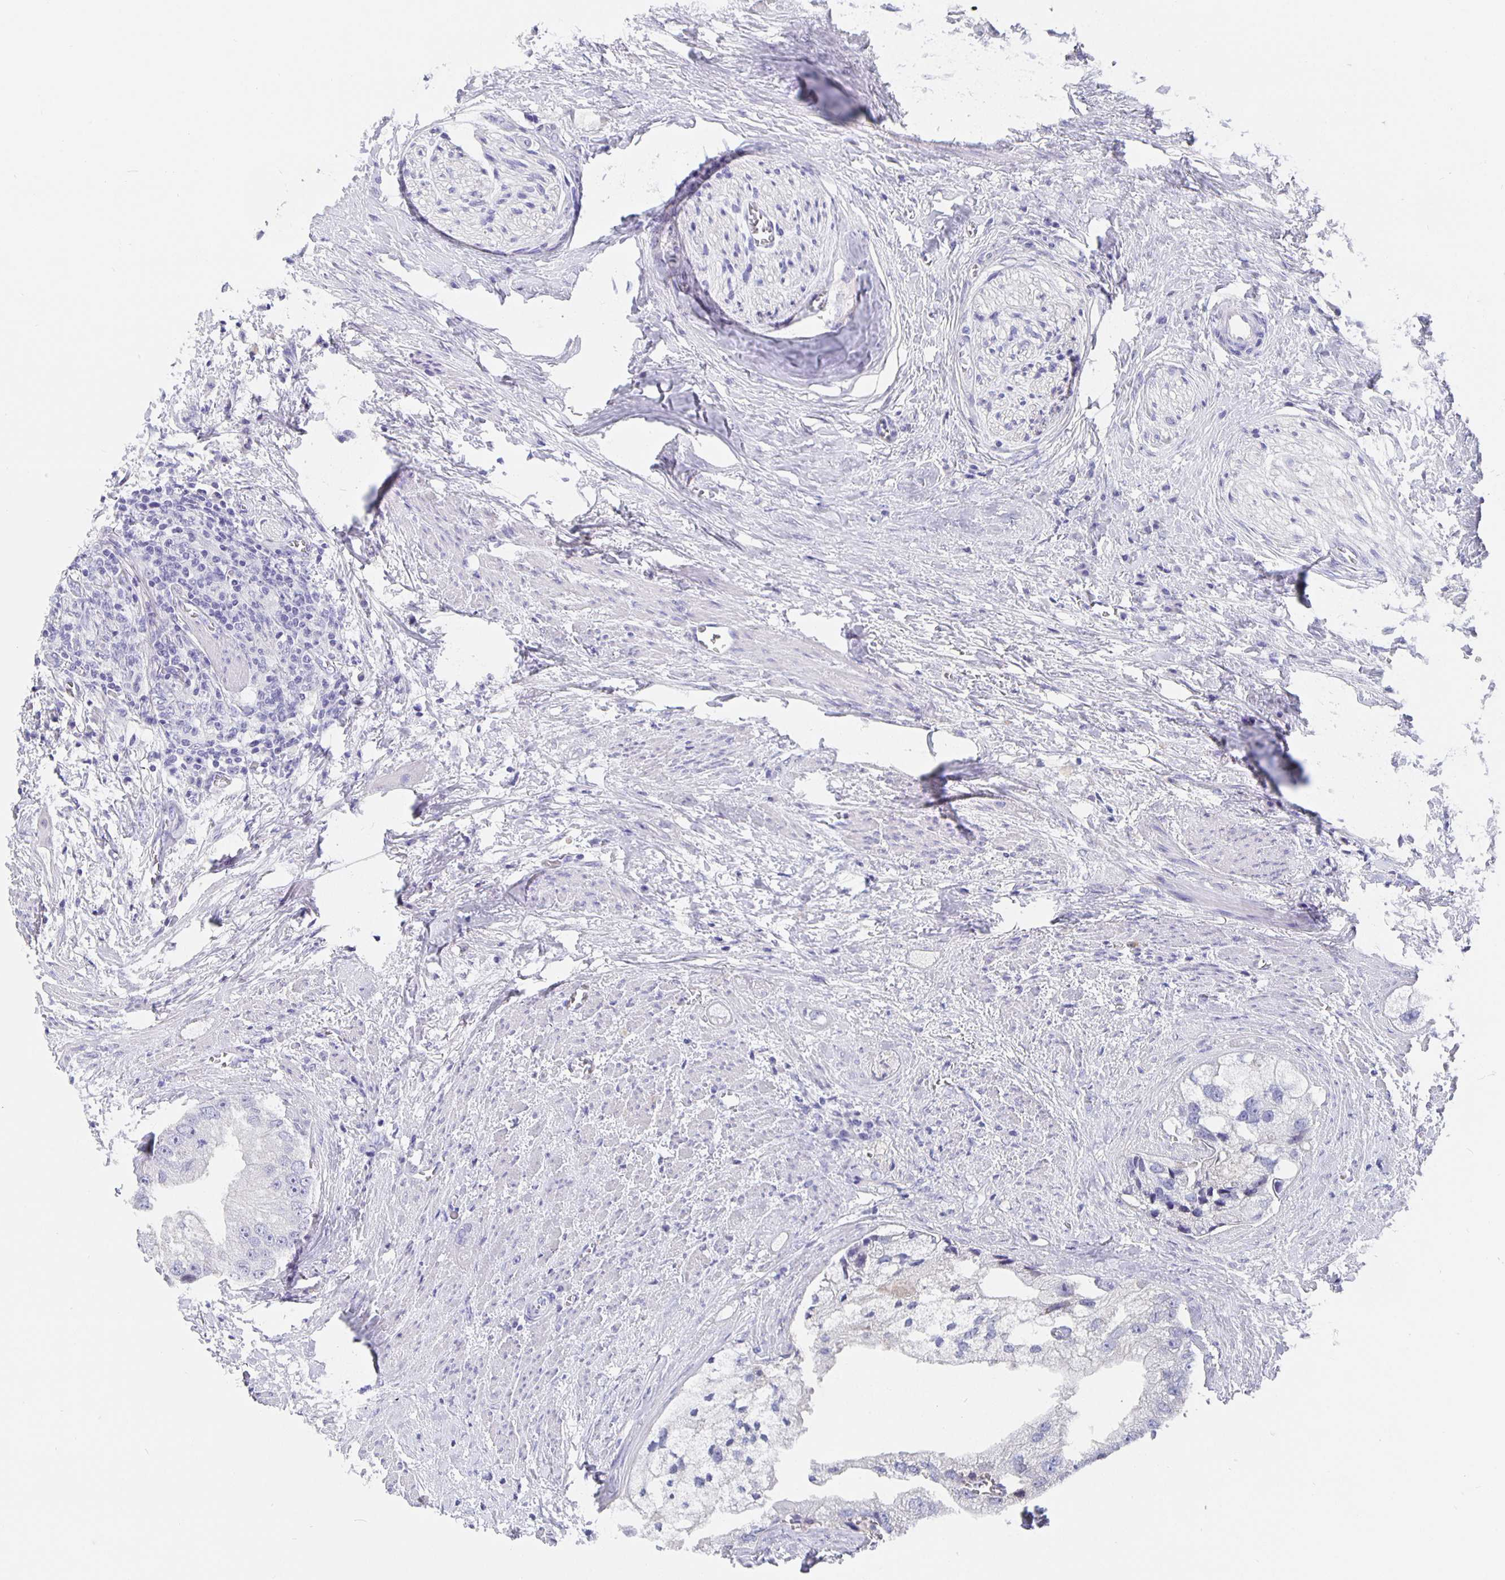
{"staining": {"intensity": "negative", "quantity": "none", "location": "none"}, "tissue": "prostate cancer", "cell_type": "Tumor cells", "image_type": "cancer", "snomed": [{"axis": "morphology", "description": "Adenocarcinoma, High grade"}, {"axis": "topography", "description": "Prostate"}], "caption": "A high-resolution photomicrograph shows immunohistochemistry staining of prostate adenocarcinoma (high-grade), which reveals no significant expression in tumor cells.", "gene": "CFAP74", "patient": {"sex": "male", "age": 70}}